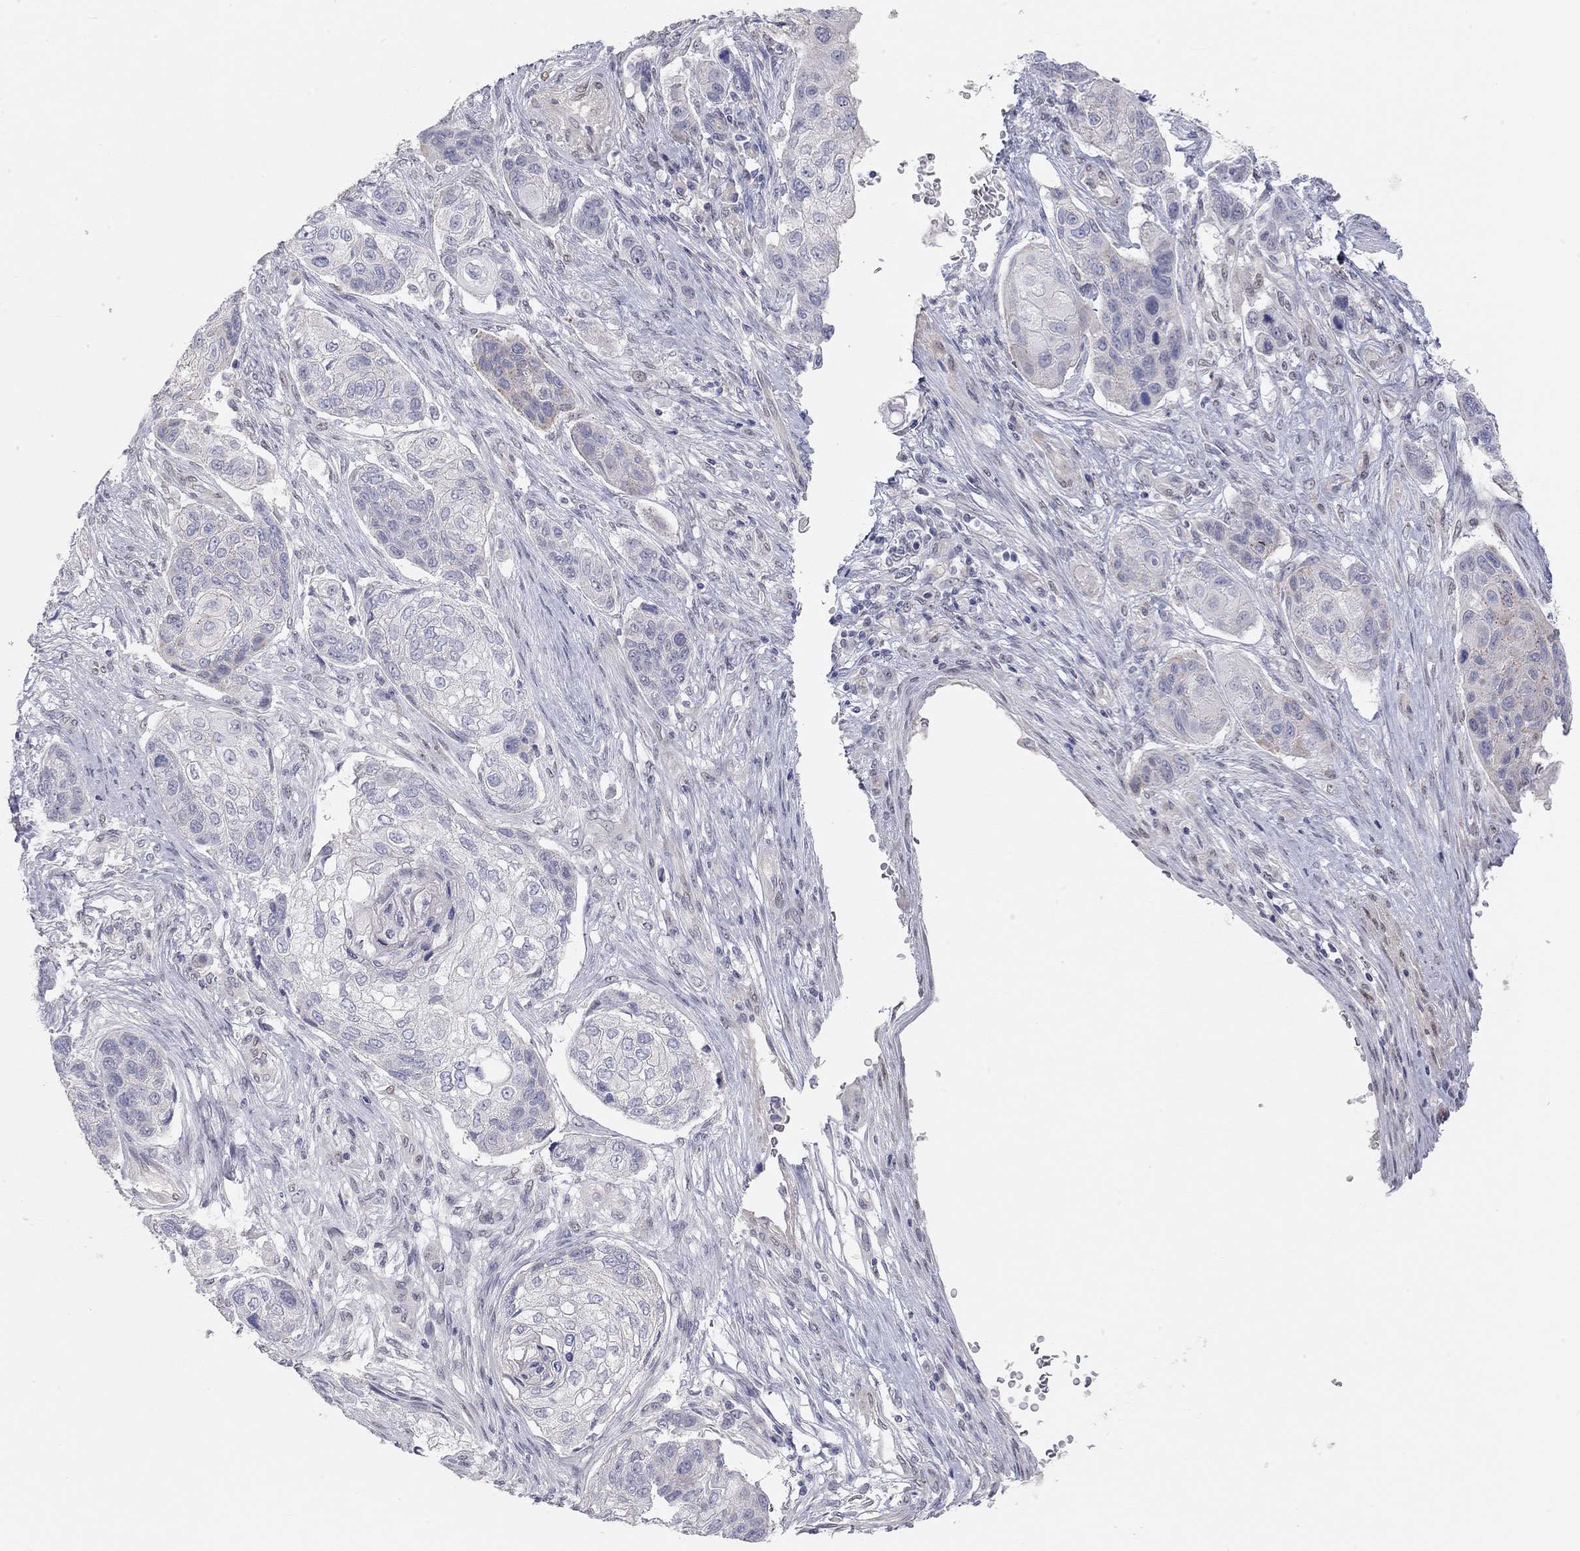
{"staining": {"intensity": "negative", "quantity": "none", "location": "none"}, "tissue": "lung cancer", "cell_type": "Tumor cells", "image_type": "cancer", "snomed": [{"axis": "morphology", "description": "Normal tissue, NOS"}, {"axis": "morphology", "description": "Squamous cell carcinoma, NOS"}, {"axis": "topography", "description": "Bronchus"}, {"axis": "topography", "description": "Lung"}], "caption": "Lung cancer stained for a protein using immunohistochemistry (IHC) demonstrates no positivity tumor cells.", "gene": "PAPSS2", "patient": {"sex": "male", "age": 69}}